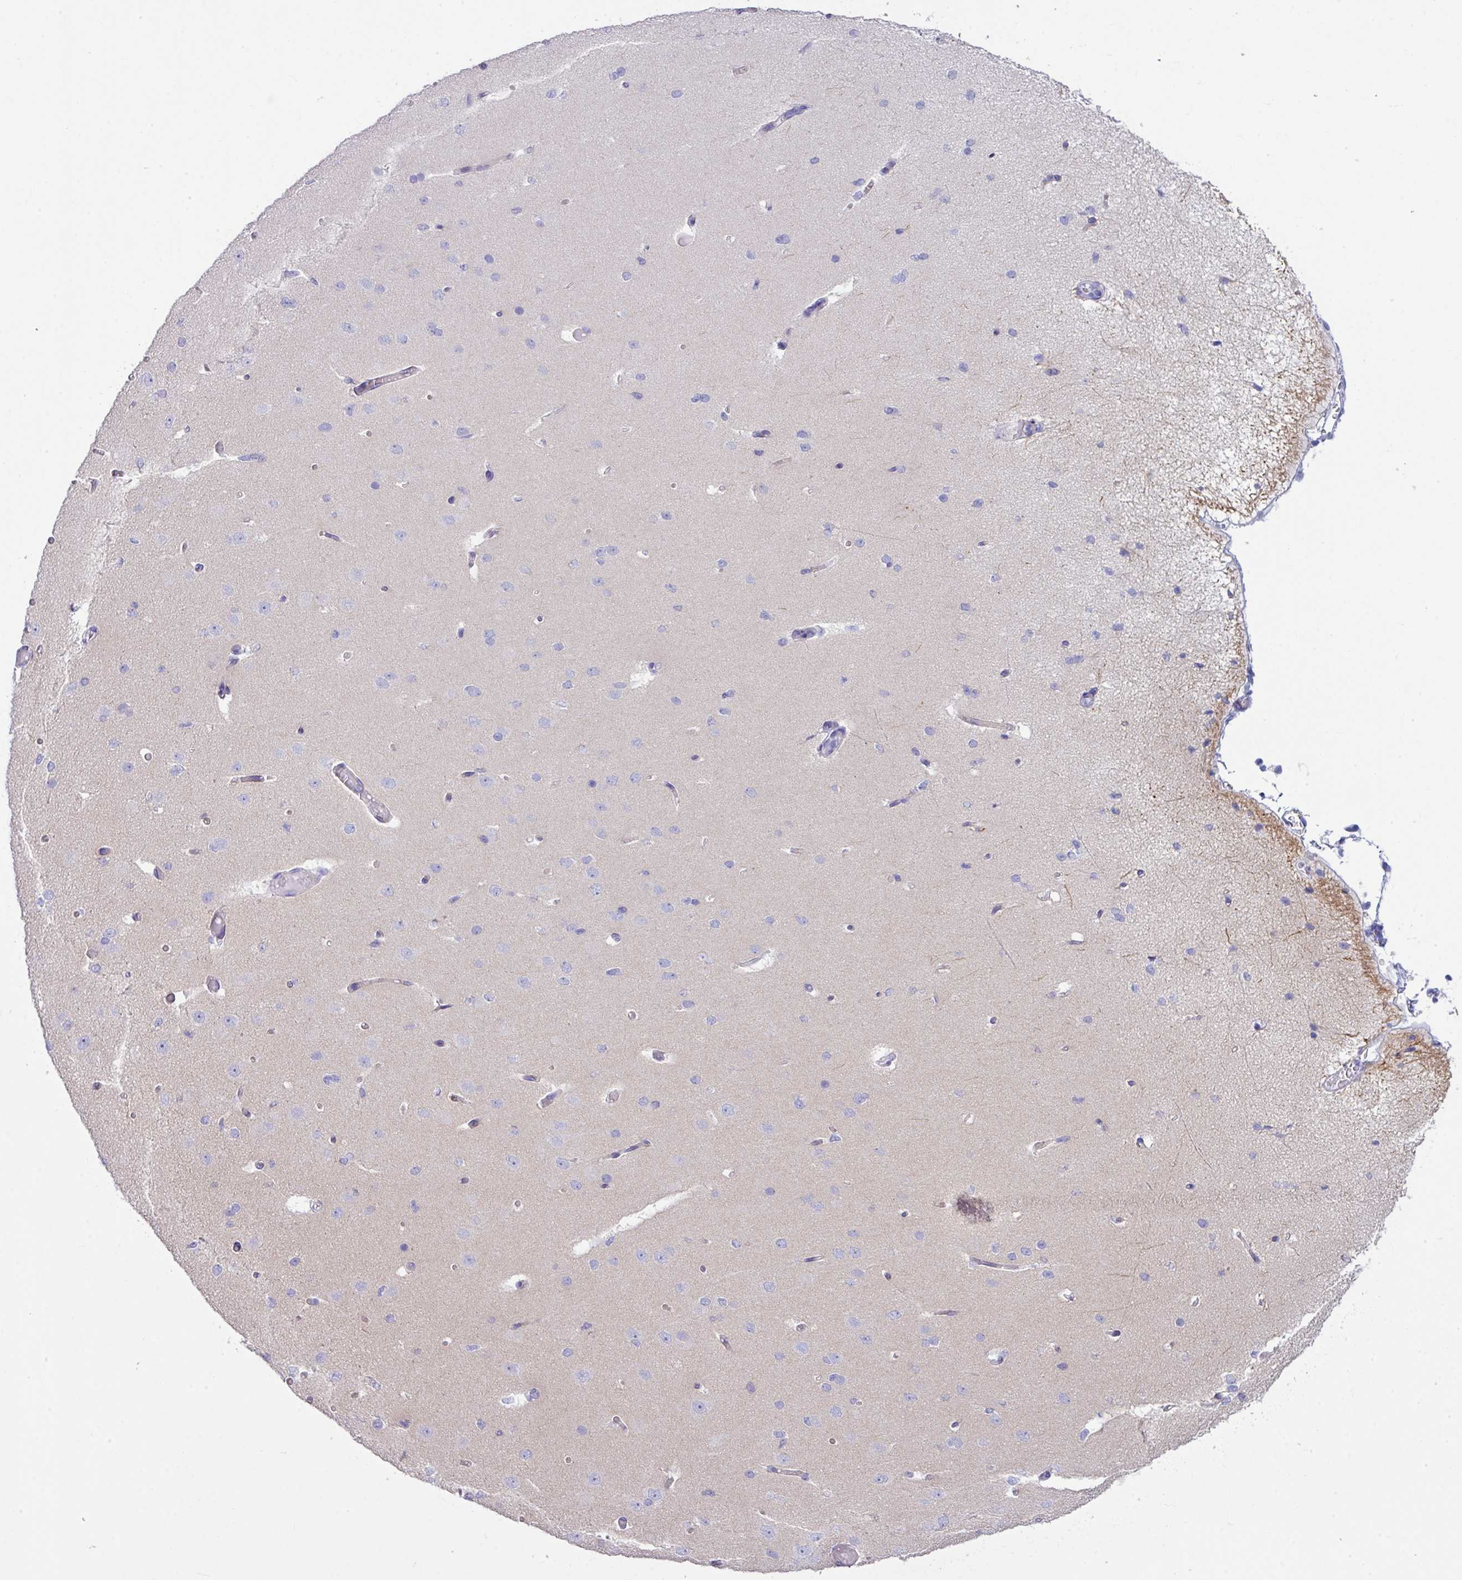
{"staining": {"intensity": "negative", "quantity": "none", "location": "none"}, "tissue": "cerebral cortex", "cell_type": "Endothelial cells", "image_type": "normal", "snomed": [{"axis": "morphology", "description": "Normal tissue, NOS"}, {"axis": "morphology", "description": "Inflammation, NOS"}, {"axis": "topography", "description": "Cerebral cortex"}], "caption": "Immunohistochemistry (IHC) micrograph of unremarkable cerebral cortex stained for a protein (brown), which reveals no positivity in endothelial cells.", "gene": "ABCC5", "patient": {"sex": "male", "age": 6}}